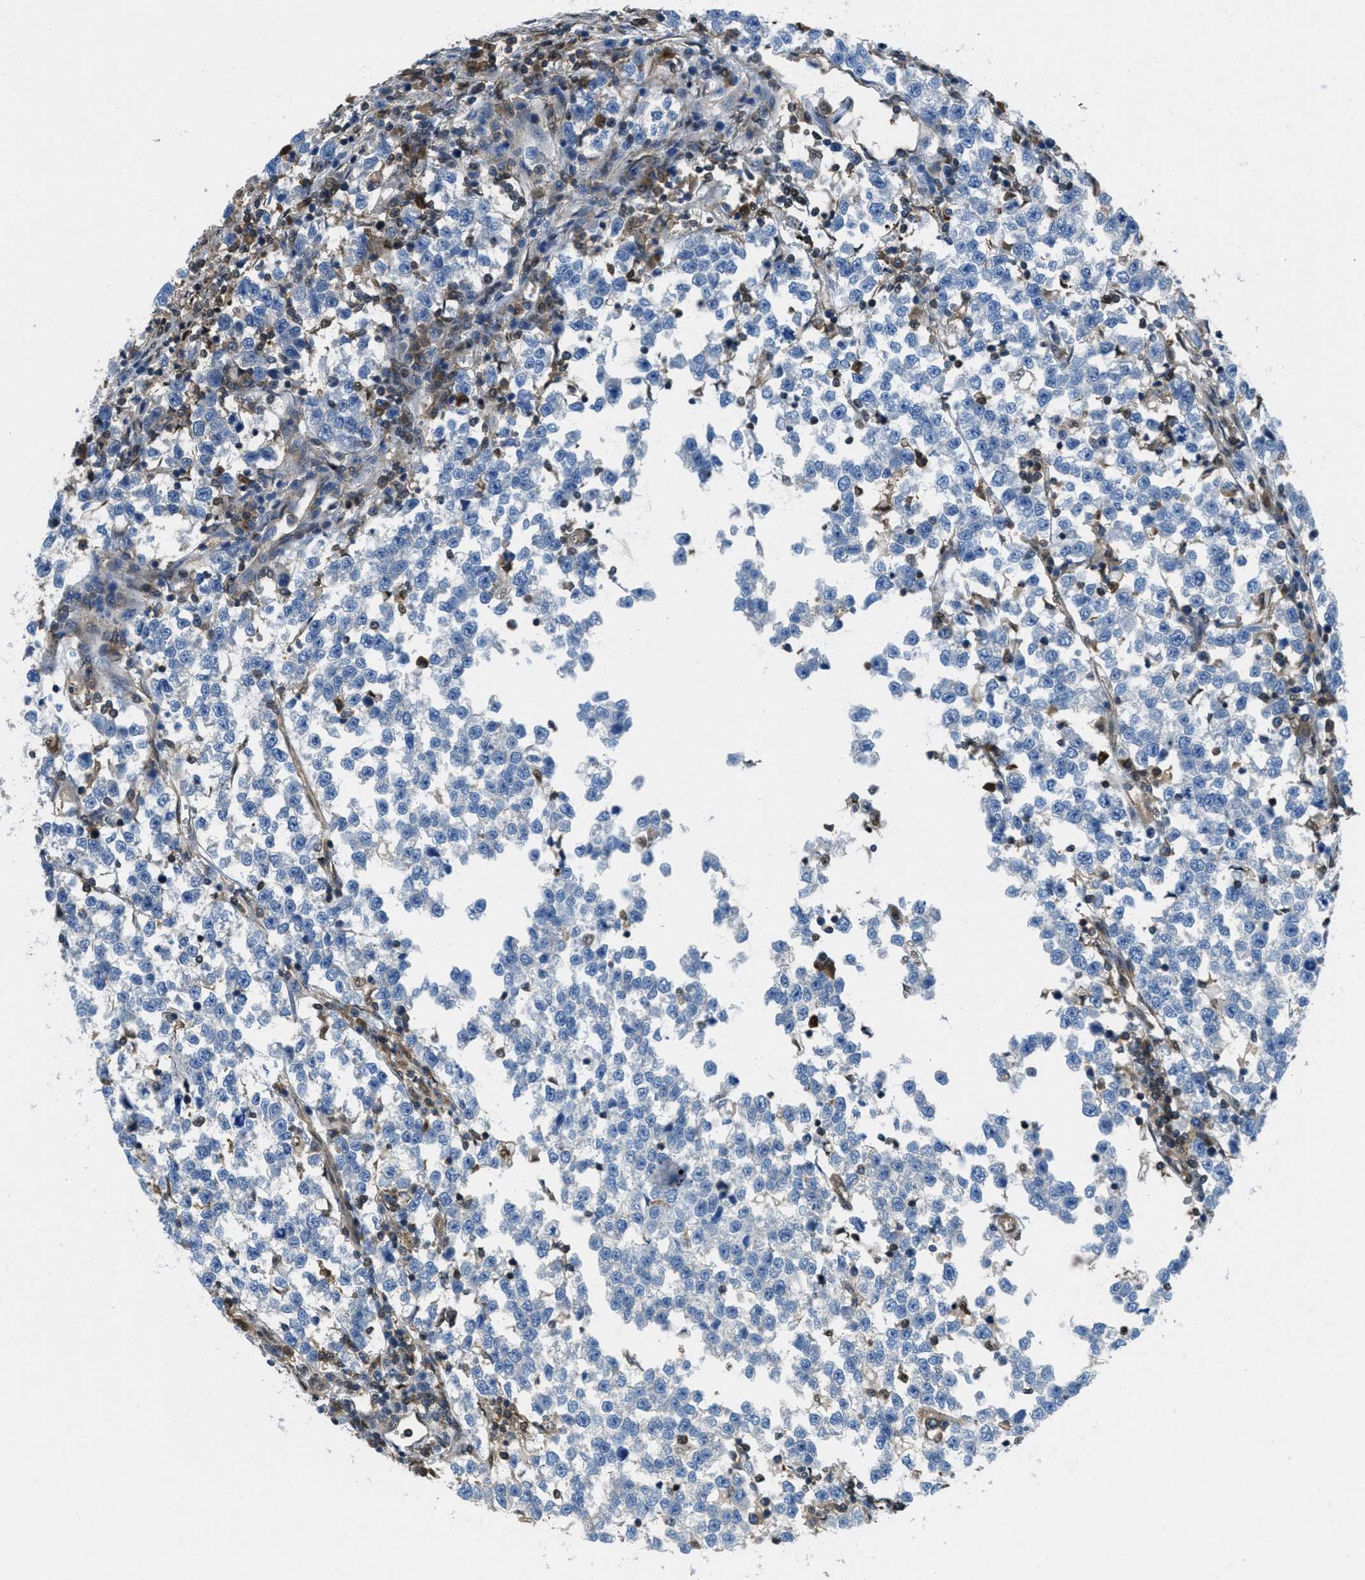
{"staining": {"intensity": "negative", "quantity": "none", "location": "none"}, "tissue": "testis cancer", "cell_type": "Tumor cells", "image_type": "cancer", "snomed": [{"axis": "morphology", "description": "Normal tissue, NOS"}, {"axis": "morphology", "description": "Seminoma, NOS"}, {"axis": "topography", "description": "Testis"}], "caption": "Photomicrograph shows no significant protein positivity in tumor cells of testis cancer (seminoma). (DAB (3,3'-diaminobenzidine) immunohistochemistry with hematoxylin counter stain).", "gene": "PIP5K1C", "patient": {"sex": "male", "age": 43}}